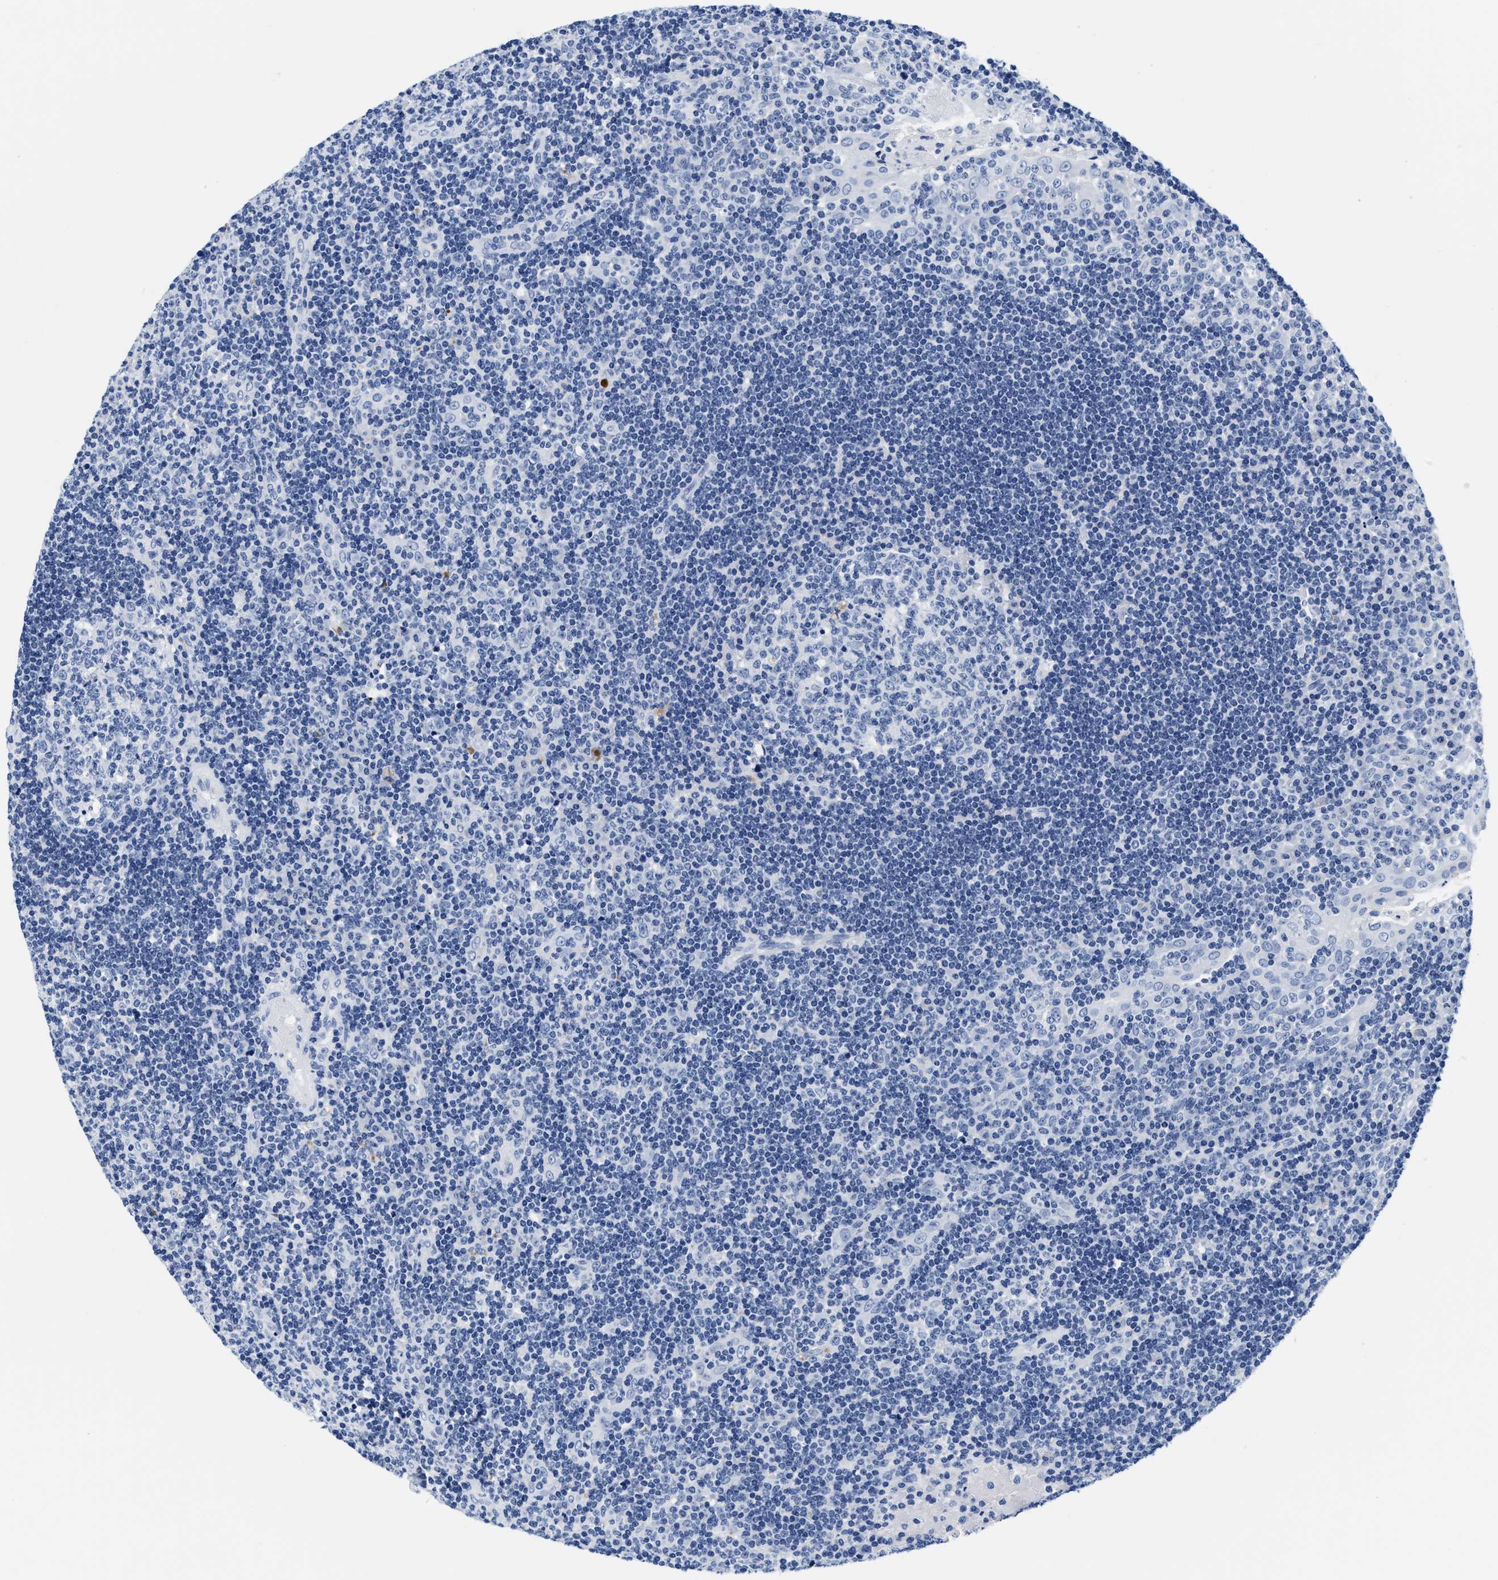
{"staining": {"intensity": "negative", "quantity": "none", "location": "none"}, "tissue": "tonsil", "cell_type": "Germinal center cells", "image_type": "normal", "snomed": [{"axis": "morphology", "description": "Normal tissue, NOS"}, {"axis": "topography", "description": "Tonsil"}], "caption": "Tonsil stained for a protein using immunohistochemistry (IHC) displays no staining germinal center cells.", "gene": "TTC3", "patient": {"sex": "female", "age": 40}}